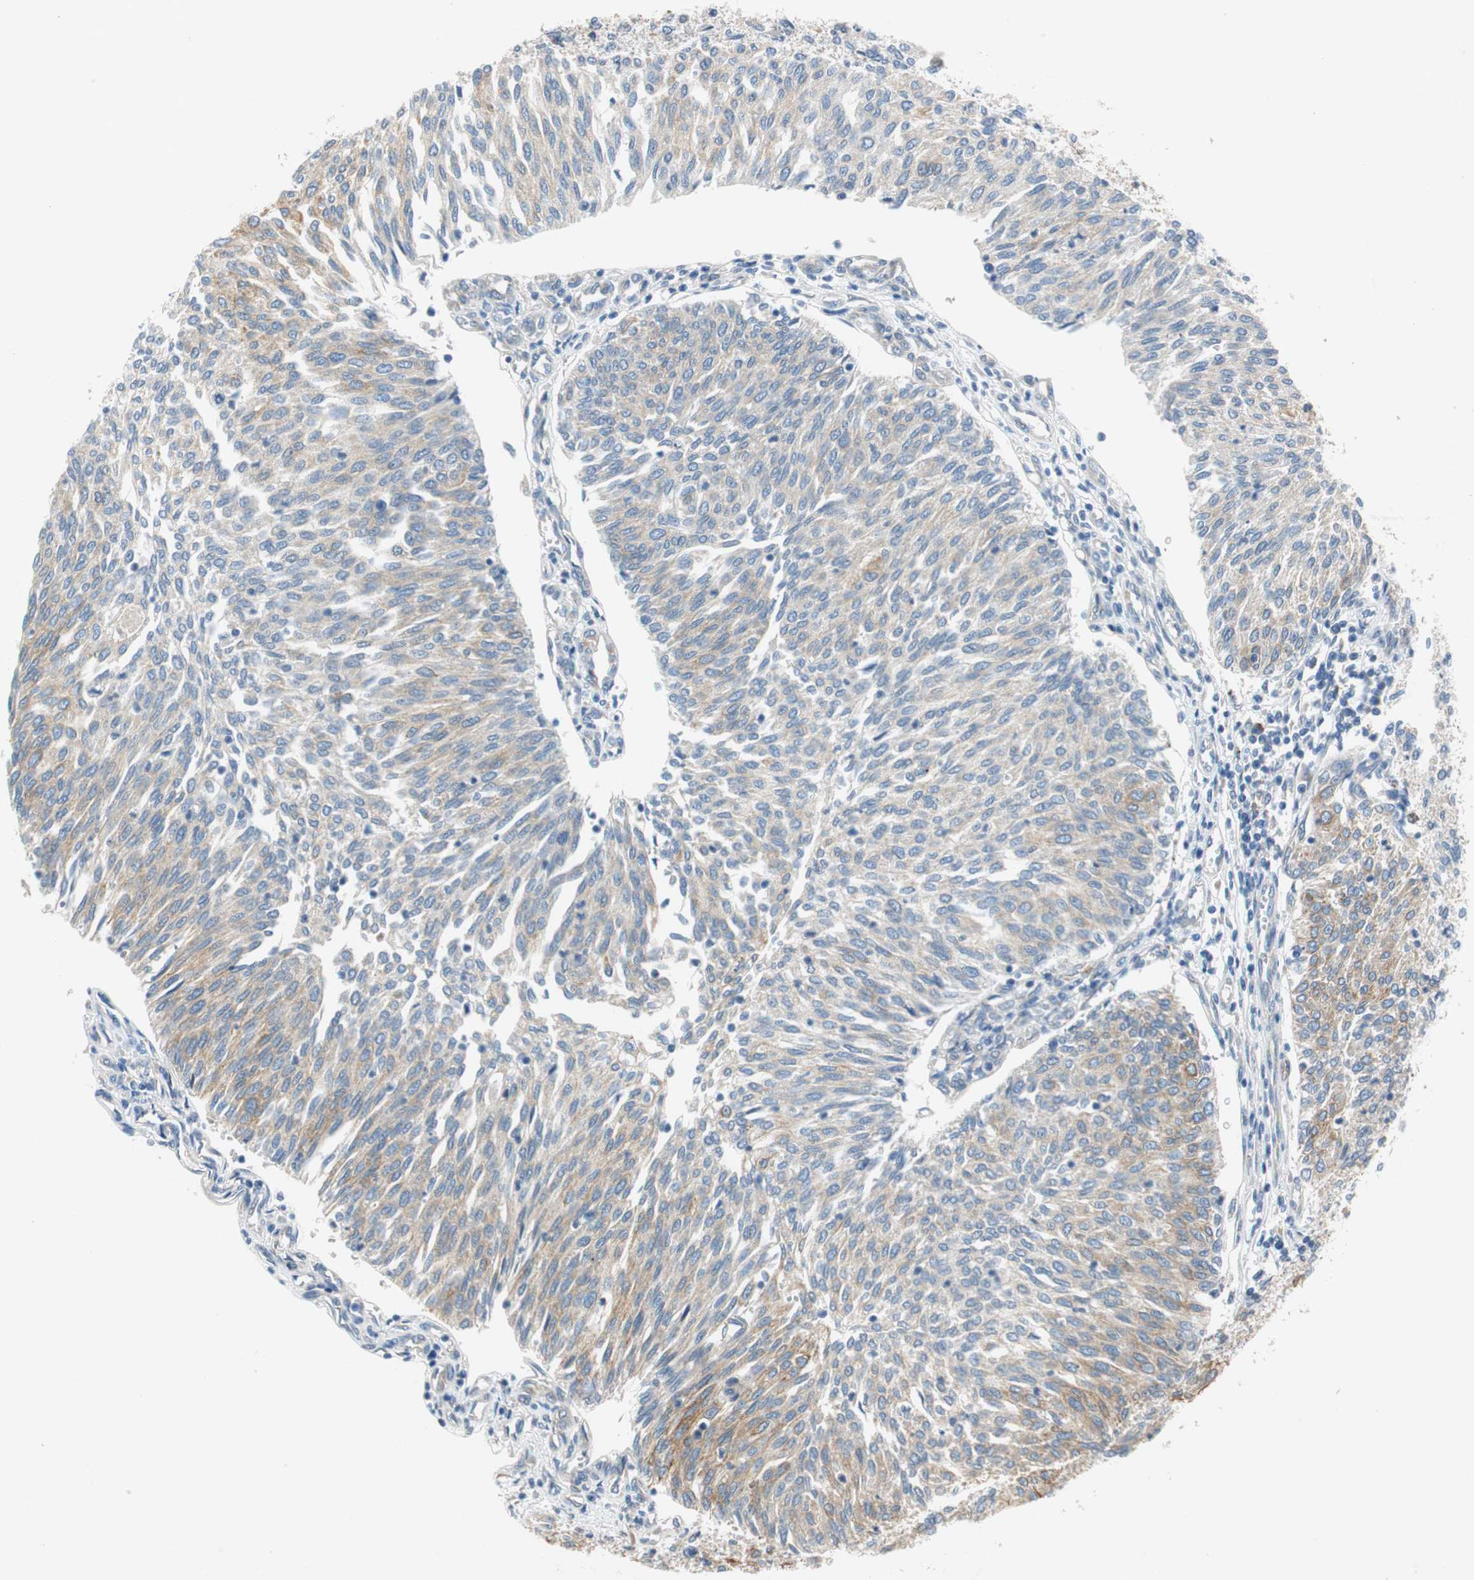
{"staining": {"intensity": "weak", "quantity": ">75%", "location": "cytoplasmic/membranous"}, "tissue": "urothelial cancer", "cell_type": "Tumor cells", "image_type": "cancer", "snomed": [{"axis": "morphology", "description": "Urothelial carcinoma, Low grade"}, {"axis": "topography", "description": "Urinary bladder"}], "caption": "There is low levels of weak cytoplasmic/membranous staining in tumor cells of urothelial carcinoma (low-grade), as demonstrated by immunohistochemical staining (brown color).", "gene": "FADS2", "patient": {"sex": "female", "age": 79}}